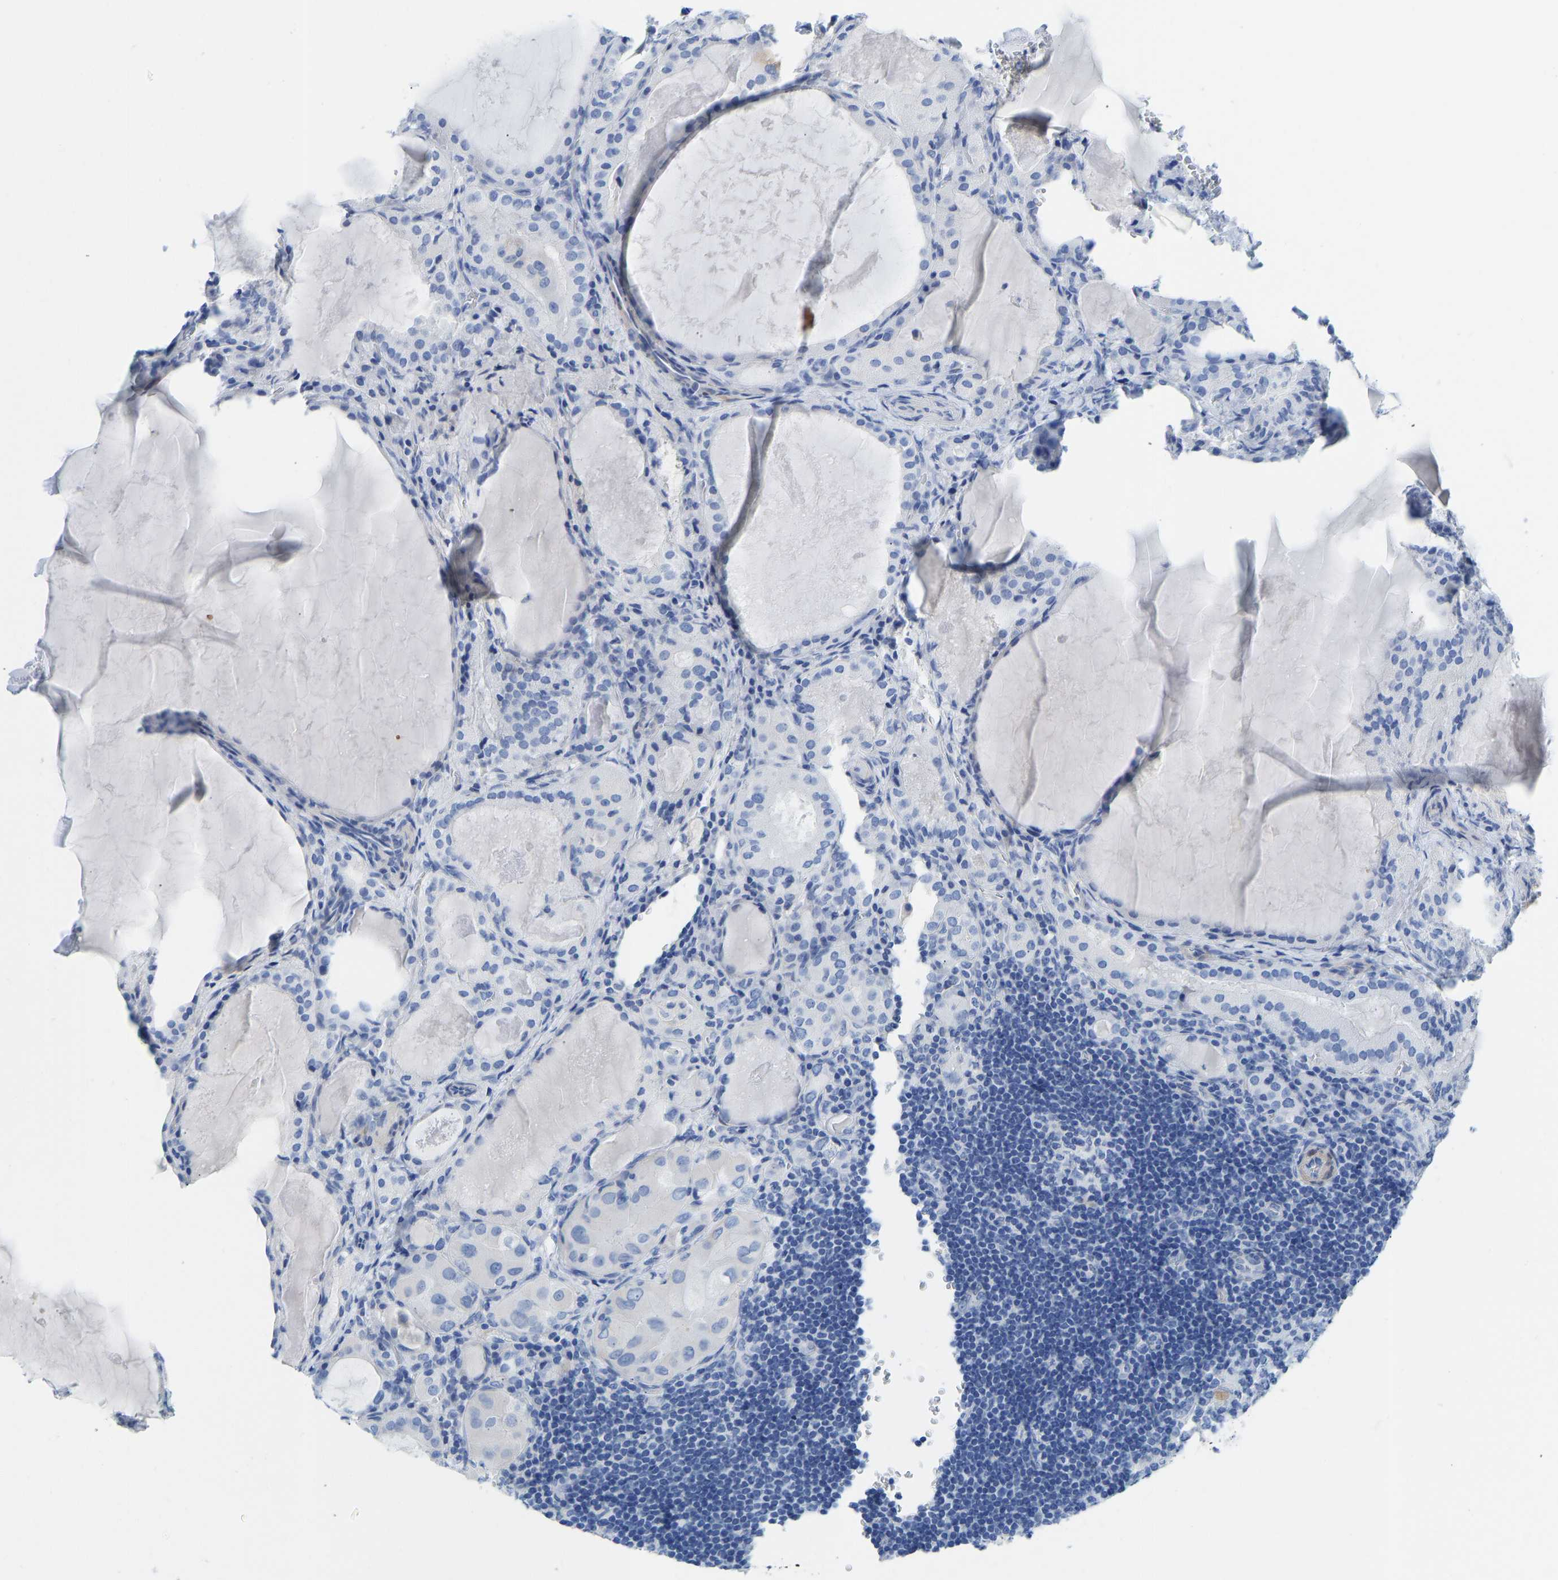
{"staining": {"intensity": "negative", "quantity": "none", "location": "none"}, "tissue": "thyroid cancer", "cell_type": "Tumor cells", "image_type": "cancer", "snomed": [{"axis": "morphology", "description": "Papillary adenocarcinoma, NOS"}, {"axis": "topography", "description": "Thyroid gland"}], "caption": "Tumor cells are negative for protein expression in human thyroid cancer (papillary adenocarcinoma).", "gene": "NKAIN3", "patient": {"sex": "female", "age": 42}}